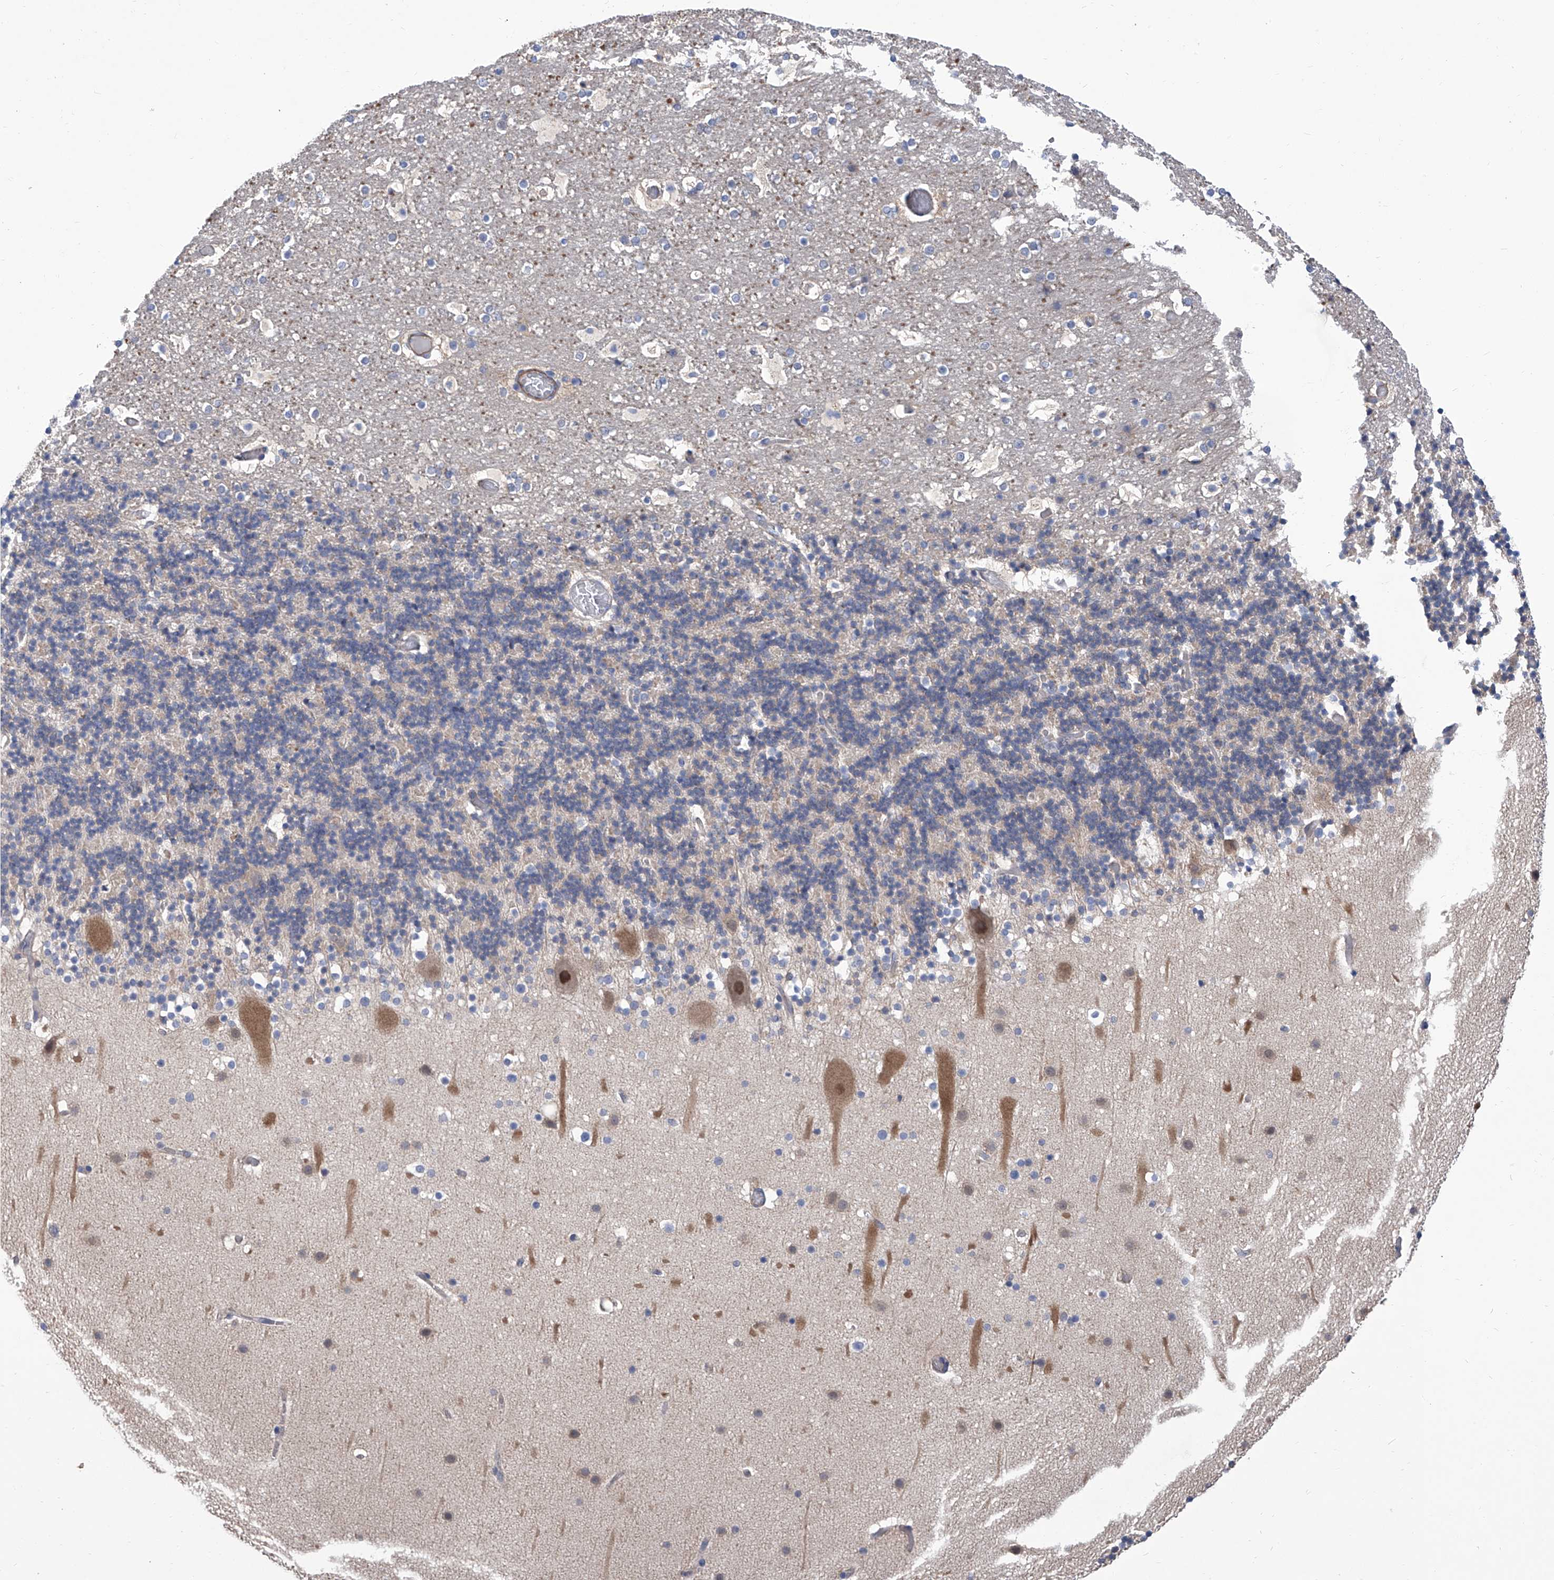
{"staining": {"intensity": "negative", "quantity": "none", "location": "none"}, "tissue": "cerebellum", "cell_type": "Cells in granular layer", "image_type": "normal", "snomed": [{"axis": "morphology", "description": "Normal tissue, NOS"}, {"axis": "topography", "description": "Cerebellum"}], "caption": "Immunohistochemical staining of unremarkable cerebellum shows no significant staining in cells in granular layer.", "gene": "SMS", "patient": {"sex": "male", "age": 57}}